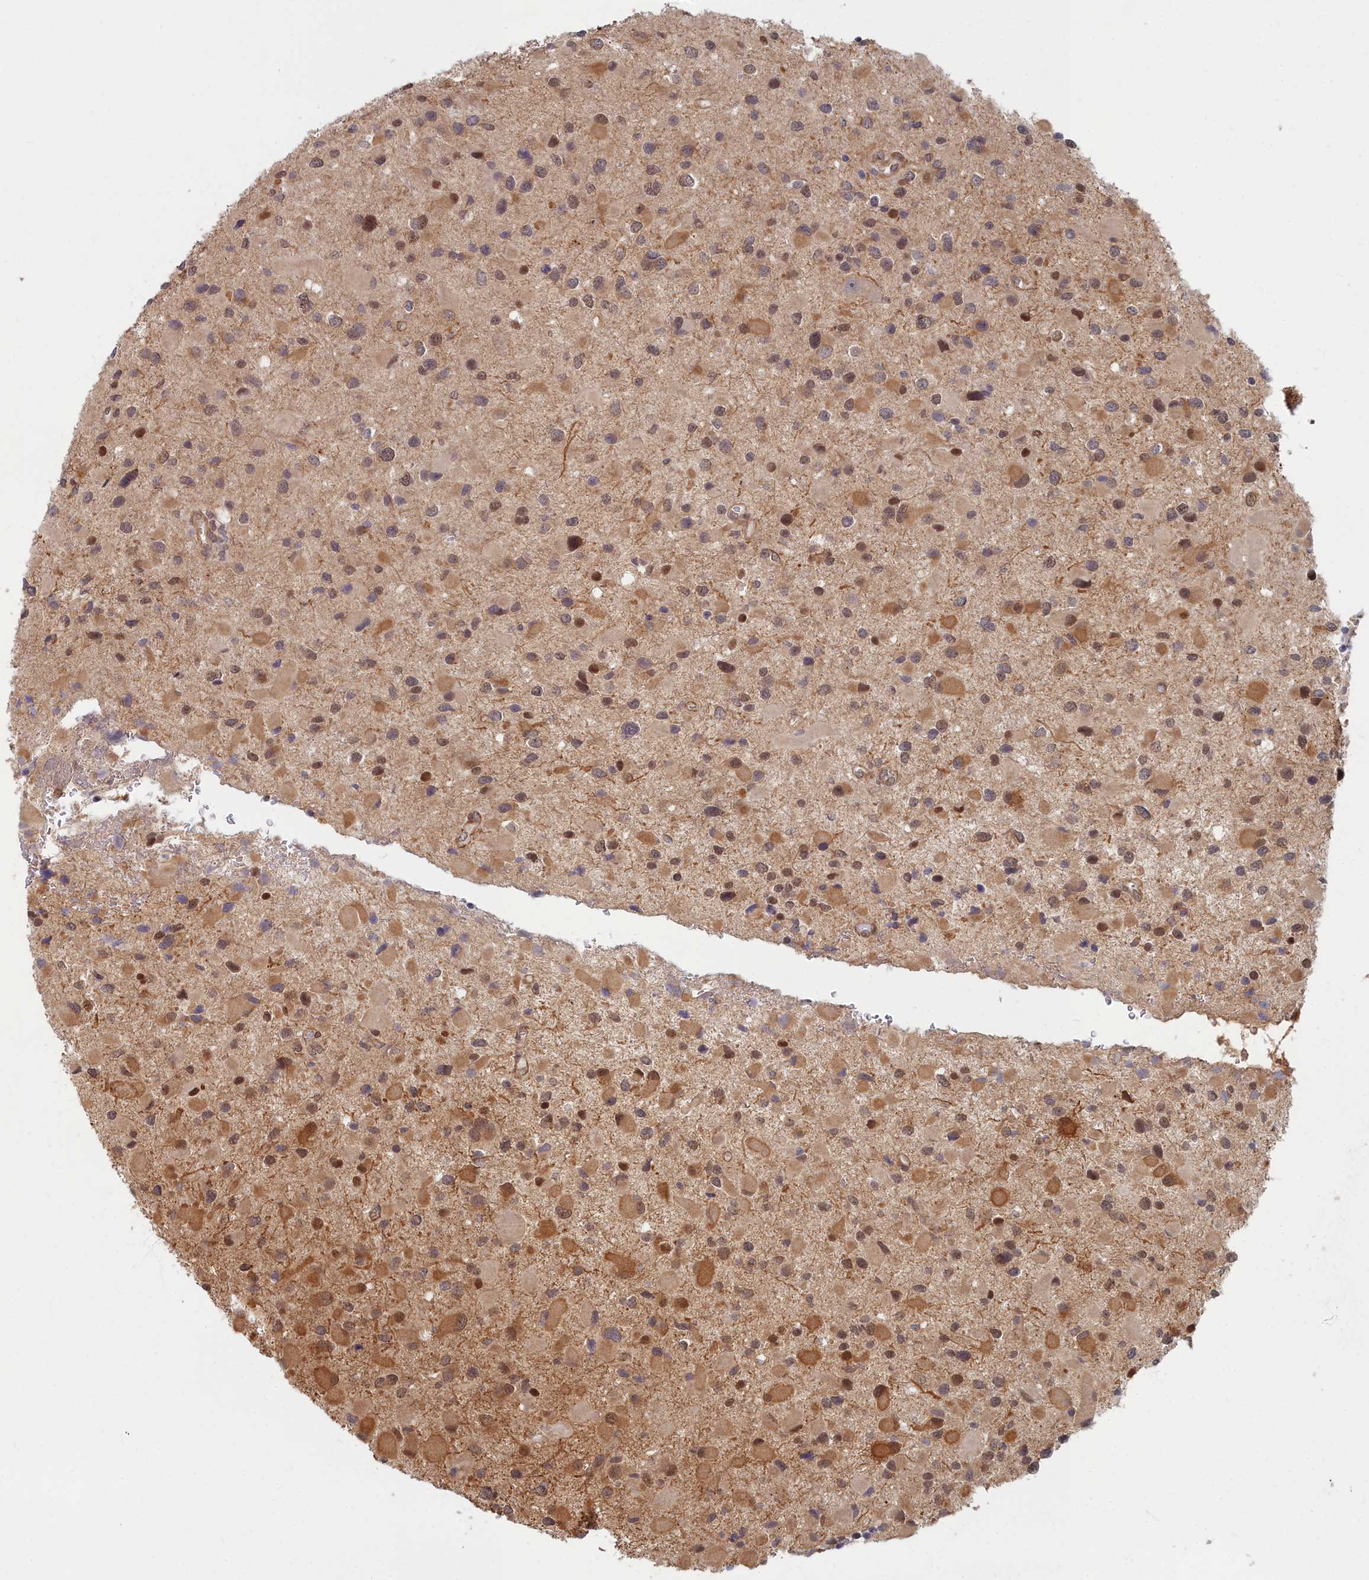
{"staining": {"intensity": "moderate", "quantity": ">75%", "location": "cytoplasmic/membranous,nuclear"}, "tissue": "glioma", "cell_type": "Tumor cells", "image_type": "cancer", "snomed": [{"axis": "morphology", "description": "Glioma, malignant, Low grade"}, {"axis": "topography", "description": "Brain"}], "caption": "This image shows immunohistochemistry (IHC) staining of human malignant glioma (low-grade), with medium moderate cytoplasmic/membranous and nuclear staining in about >75% of tumor cells.", "gene": "MAK16", "patient": {"sex": "female", "age": 32}}